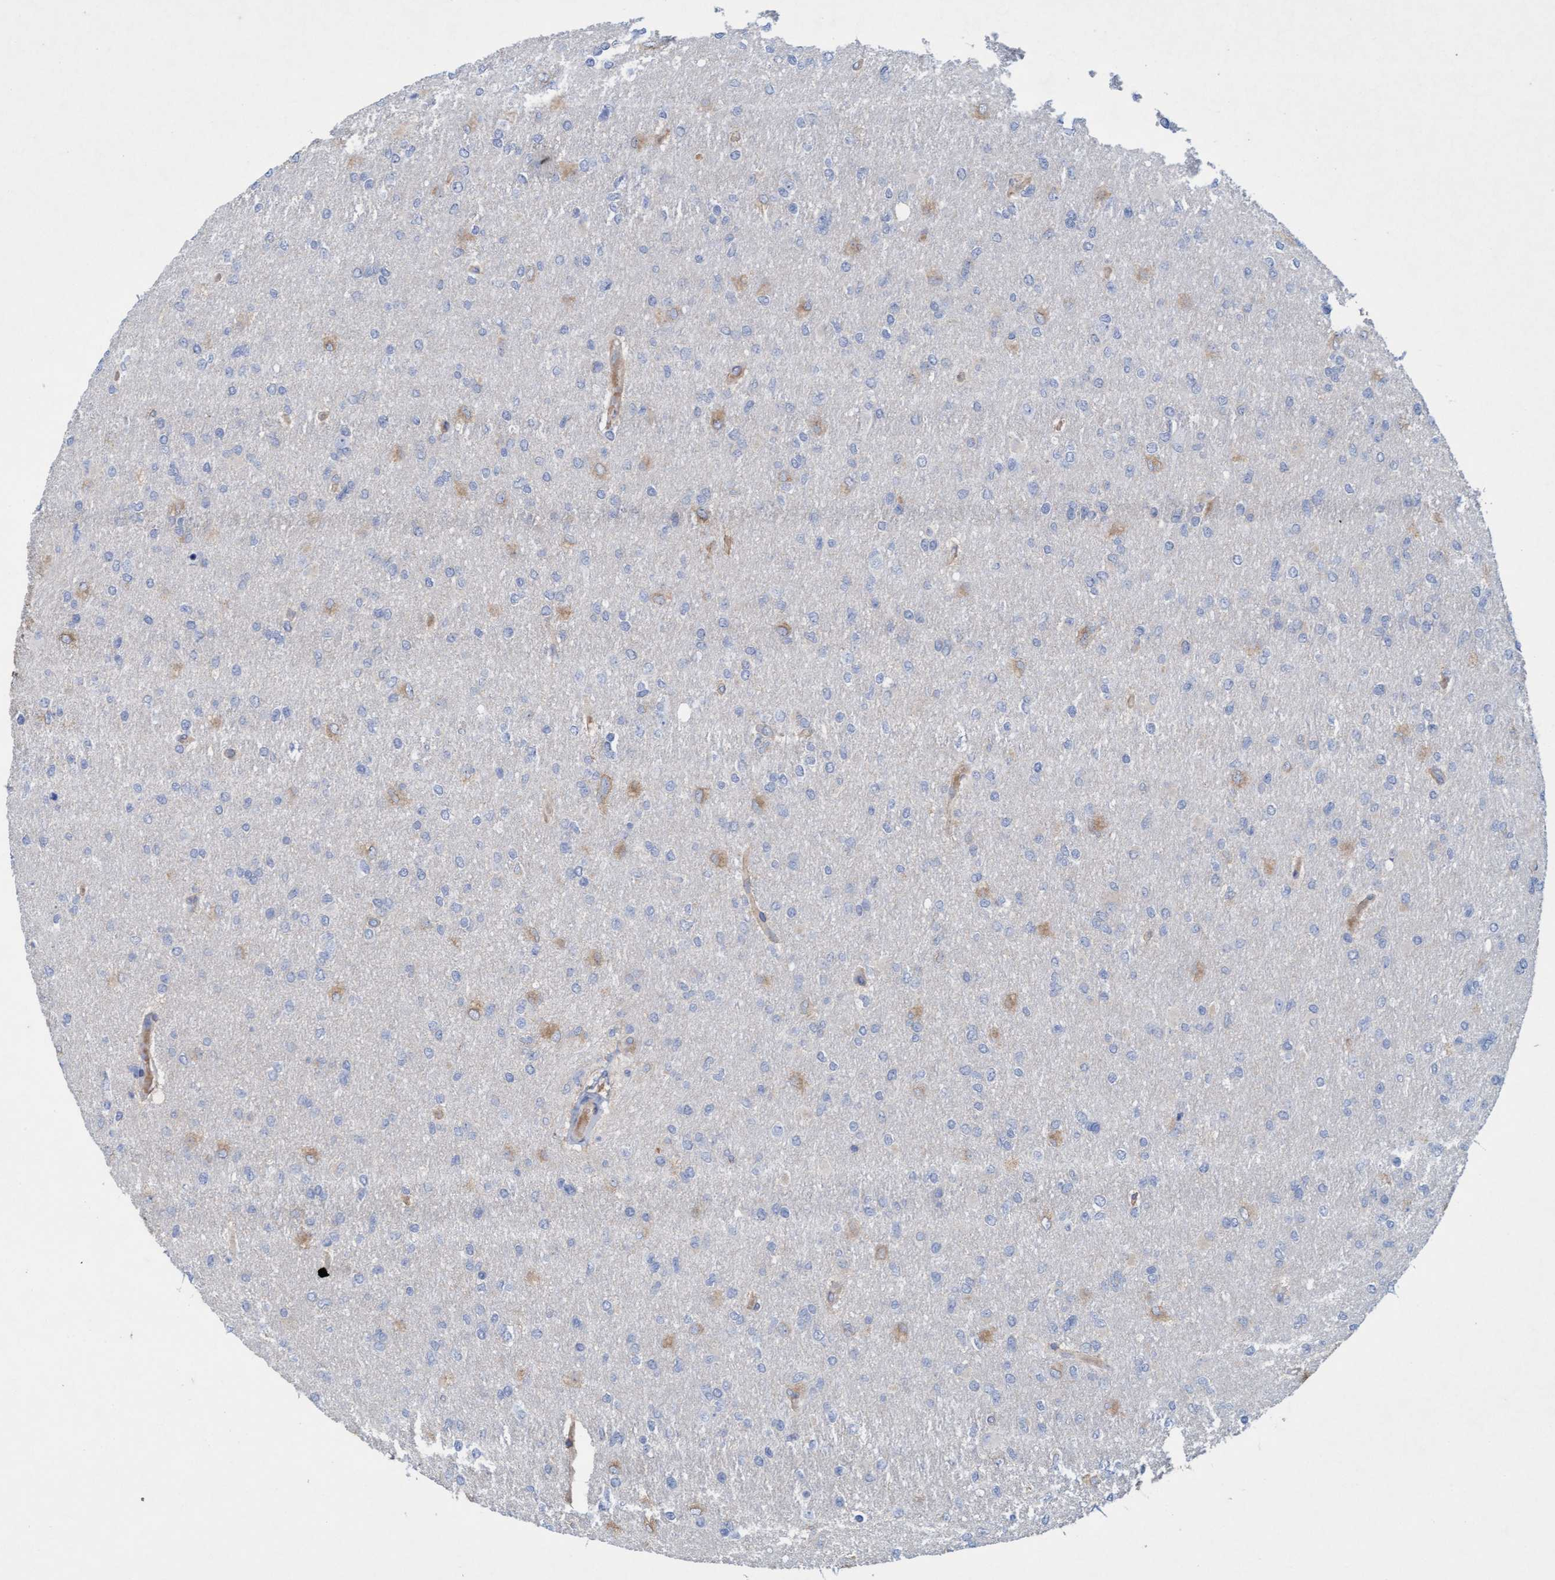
{"staining": {"intensity": "moderate", "quantity": "<25%", "location": "cytoplasmic/membranous"}, "tissue": "glioma", "cell_type": "Tumor cells", "image_type": "cancer", "snomed": [{"axis": "morphology", "description": "Glioma, malignant, High grade"}, {"axis": "topography", "description": "Cerebral cortex"}], "caption": "Glioma tissue shows moderate cytoplasmic/membranous expression in about <25% of tumor cells", "gene": "SIGIRR", "patient": {"sex": "female", "age": 36}}